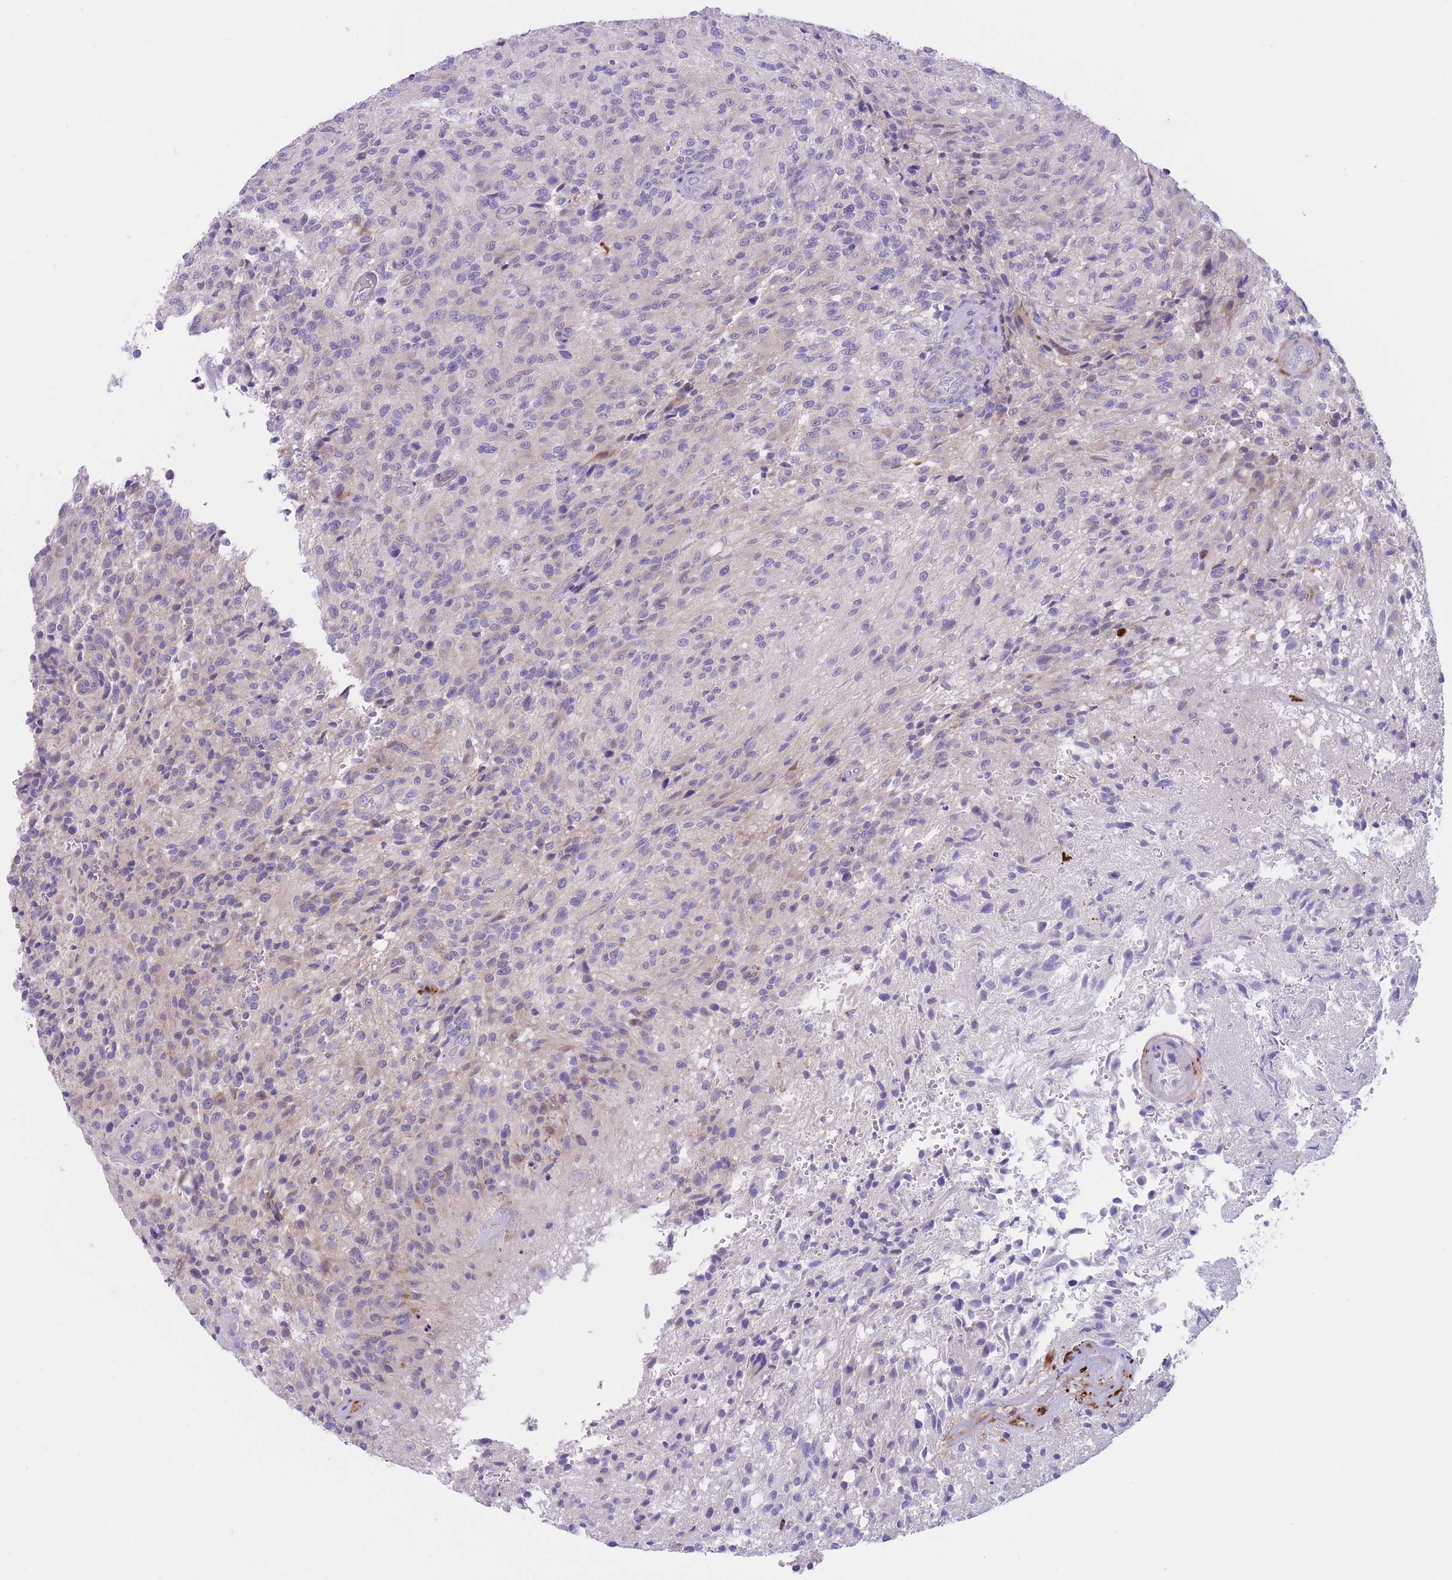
{"staining": {"intensity": "negative", "quantity": "none", "location": "none"}, "tissue": "glioma", "cell_type": "Tumor cells", "image_type": "cancer", "snomed": [{"axis": "morphology", "description": "Normal tissue, NOS"}, {"axis": "morphology", "description": "Glioma, malignant, High grade"}, {"axis": "topography", "description": "Cerebral cortex"}], "caption": "A histopathology image of human glioma is negative for staining in tumor cells.", "gene": "QTRT1", "patient": {"sex": "male", "age": 56}}